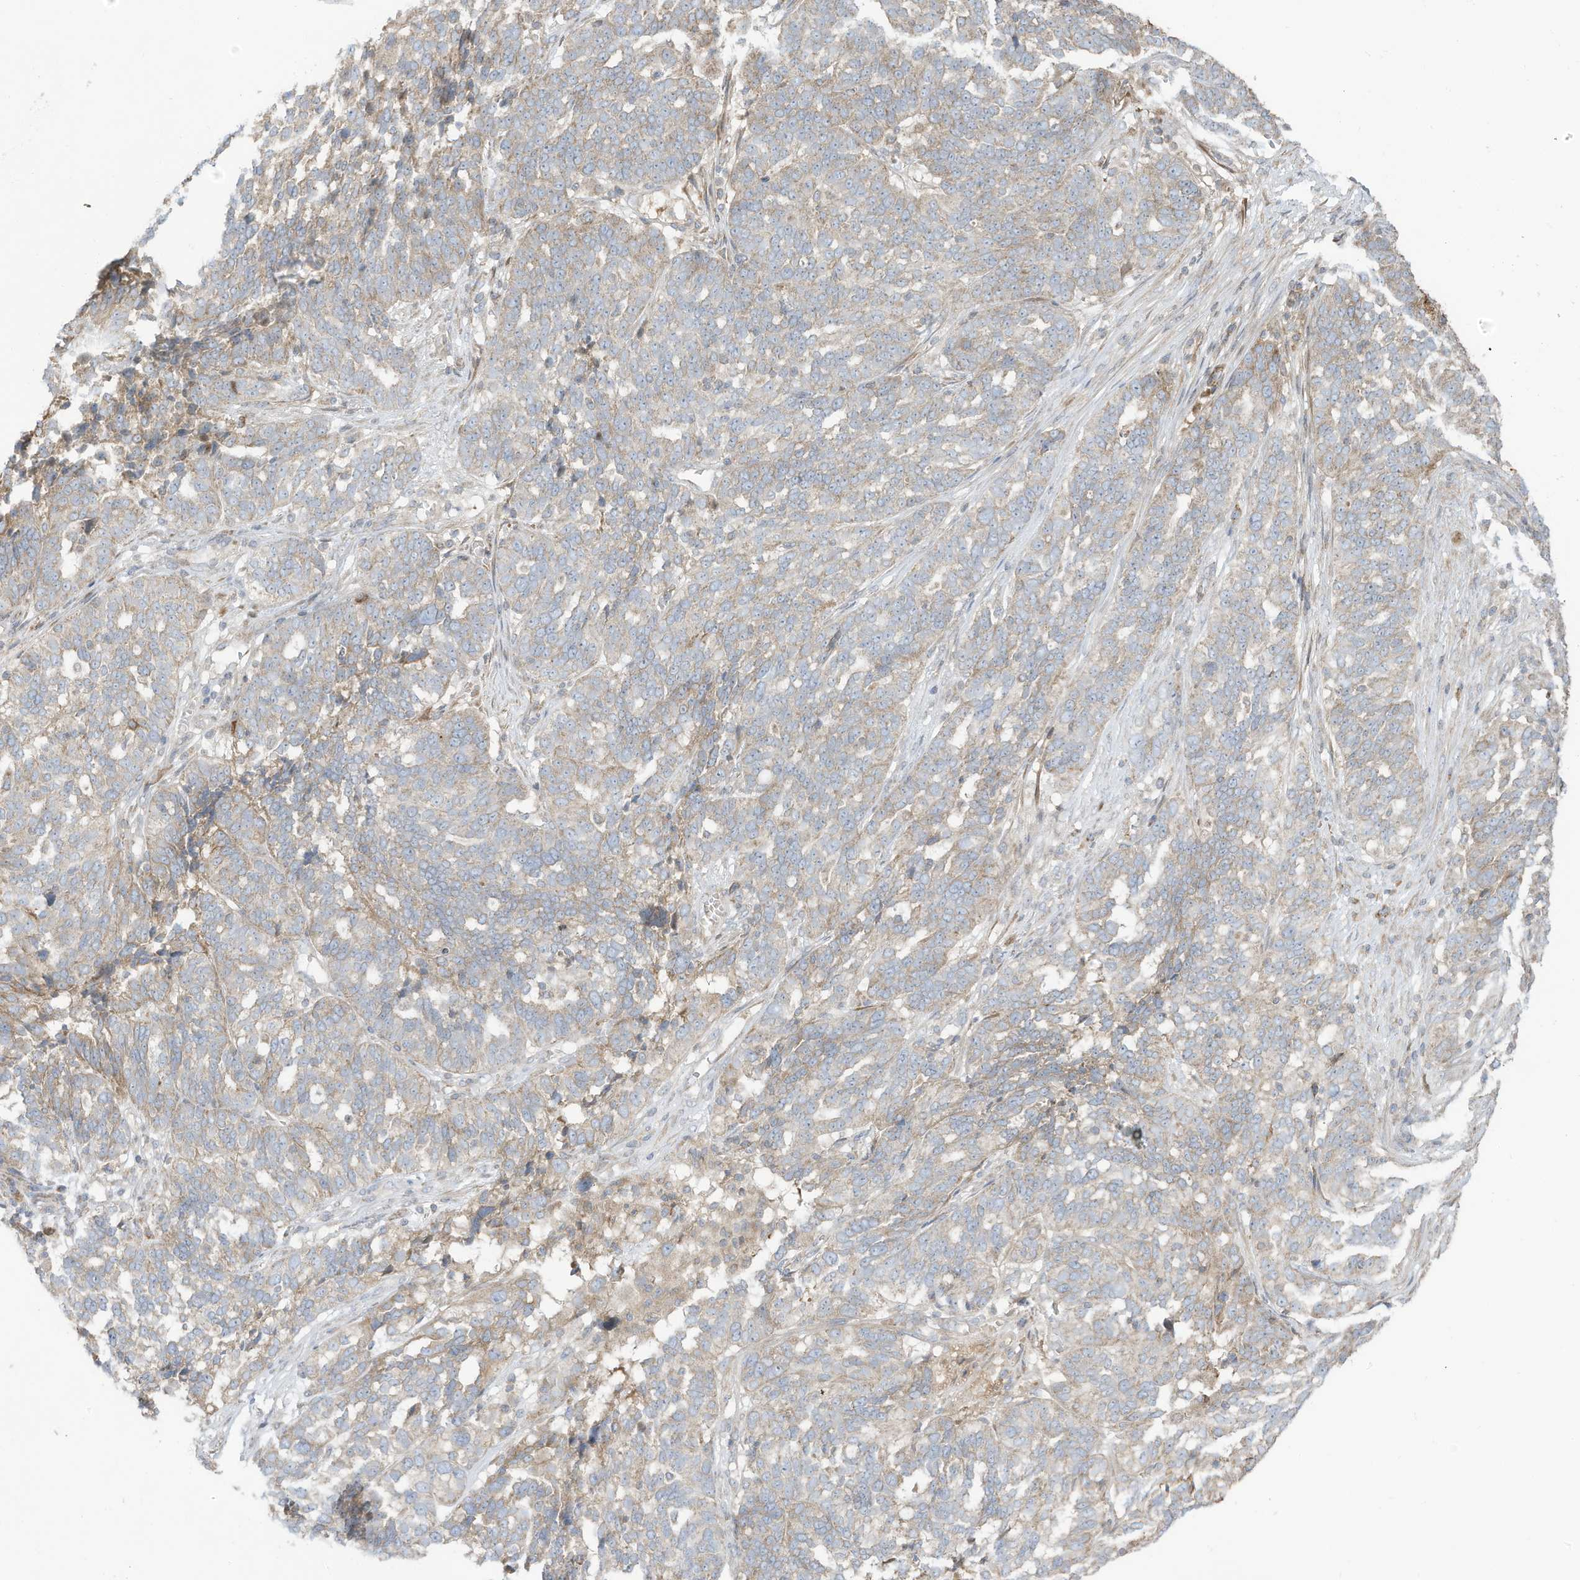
{"staining": {"intensity": "weak", "quantity": "25%-75%", "location": "cytoplasmic/membranous"}, "tissue": "ovarian cancer", "cell_type": "Tumor cells", "image_type": "cancer", "snomed": [{"axis": "morphology", "description": "Cystadenocarcinoma, serous, NOS"}, {"axis": "topography", "description": "Ovary"}], "caption": "The immunohistochemical stain shows weak cytoplasmic/membranous expression in tumor cells of ovarian serous cystadenocarcinoma tissue.", "gene": "CGAS", "patient": {"sex": "female", "age": 59}}